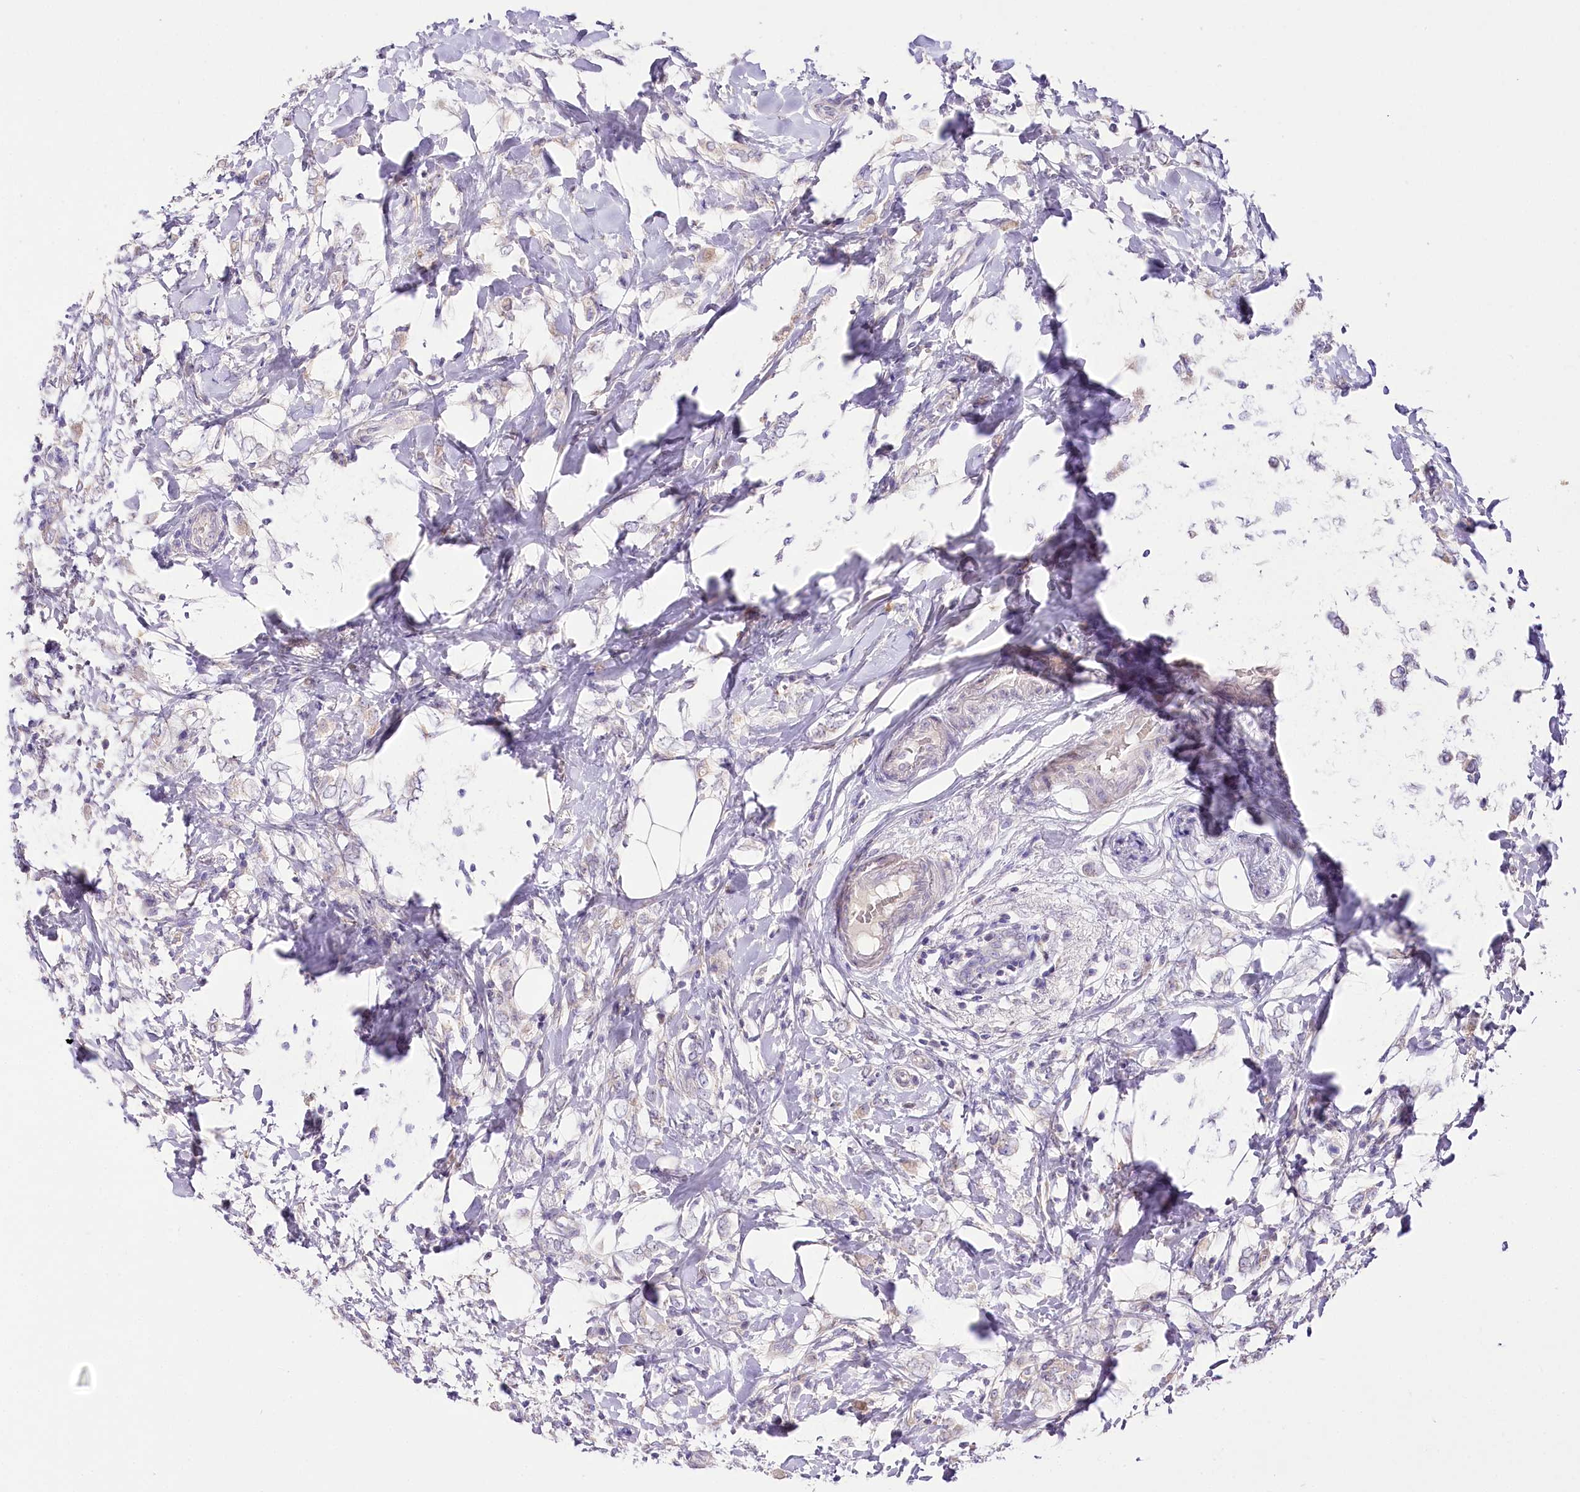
{"staining": {"intensity": "negative", "quantity": "none", "location": "none"}, "tissue": "breast cancer", "cell_type": "Tumor cells", "image_type": "cancer", "snomed": [{"axis": "morphology", "description": "Normal tissue, NOS"}, {"axis": "morphology", "description": "Lobular carcinoma"}, {"axis": "topography", "description": "Breast"}], "caption": "There is no significant staining in tumor cells of breast cancer (lobular carcinoma).", "gene": "LRRC14B", "patient": {"sex": "female", "age": 47}}